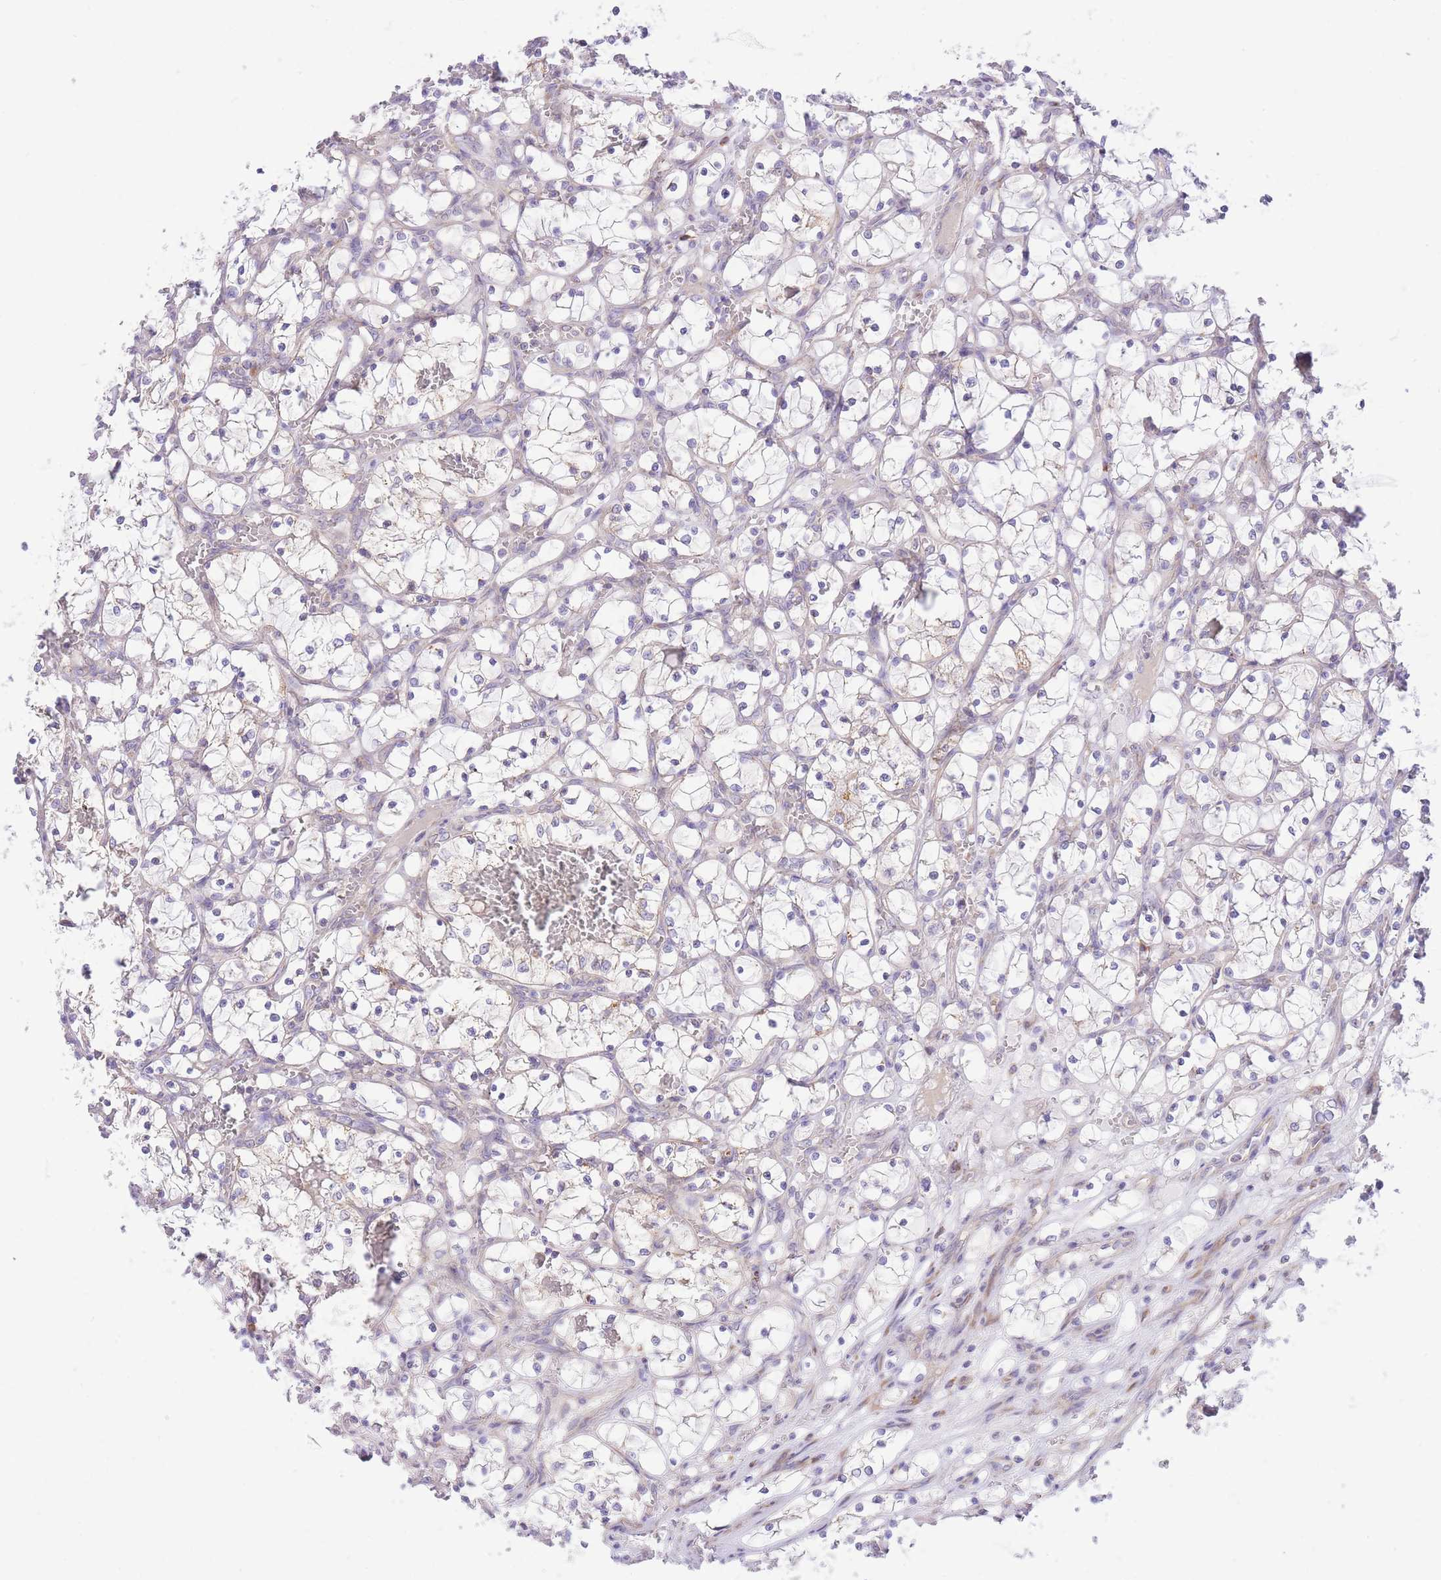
{"staining": {"intensity": "weak", "quantity": "<25%", "location": "cytoplasmic/membranous"}, "tissue": "renal cancer", "cell_type": "Tumor cells", "image_type": "cancer", "snomed": [{"axis": "morphology", "description": "Adenocarcinoma, NOS"}, {"axis": "topography", "description": "Kidney"}], "caption": "A high-resolution image shows IHC staining of adenocarcinoma (renal), which demonstrates no significant positivity in tumor cells.", "gene": "BOLA2B", "patient": {"sex": "female", "age": 69}}